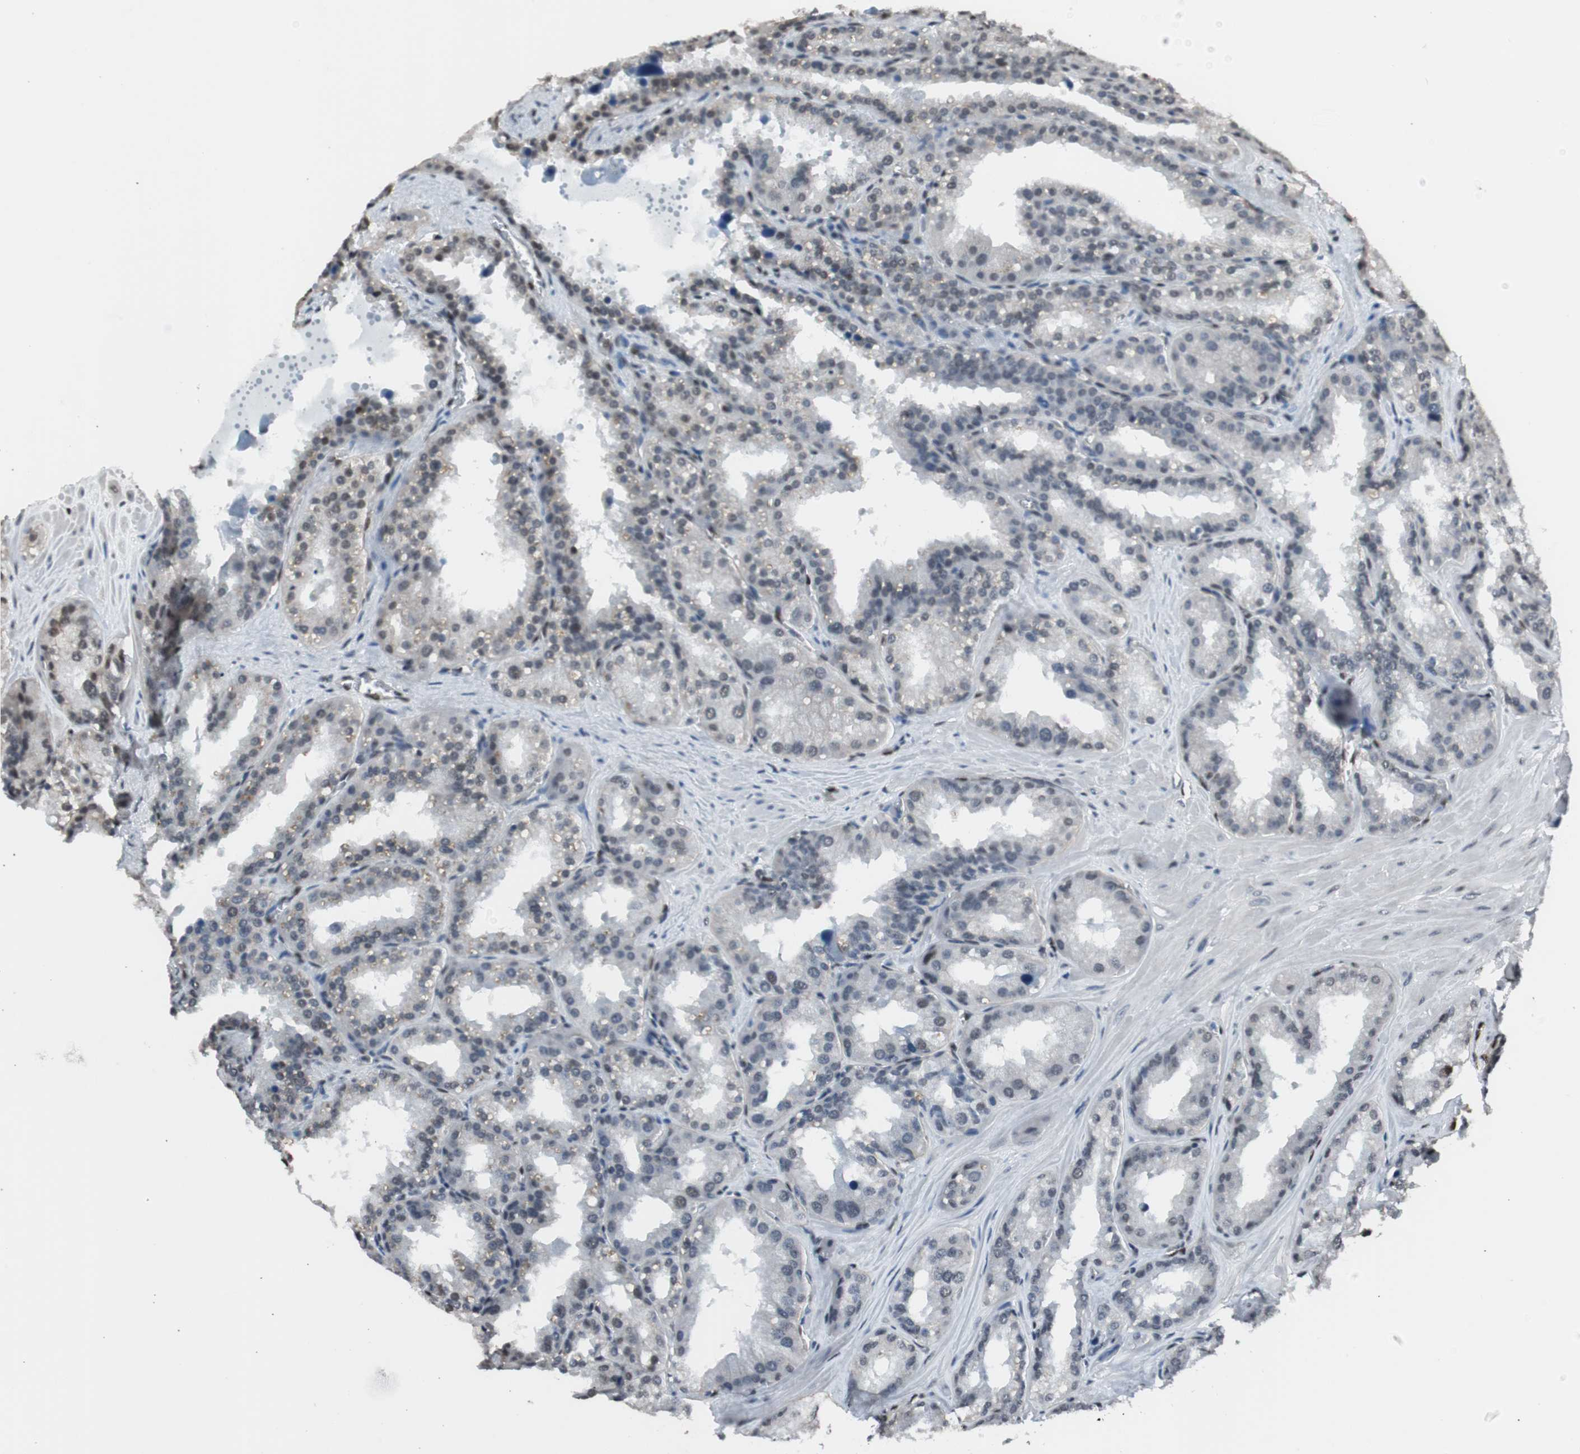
{"staining": {"intensity": "weak", "quantity": "<25%", "location": "nuclear"}, "tissue": "seminal vesicle", "cell_type": "Glandular cells", "image_type": "normal", "snomed": [{"axis": "morphology", "description": "Normal tissue, NOS"}, {"axis": "topography", "description": "Prostate"}, {"axis": "topography", "description": "Seminal veicle"}], "caption": "A high-resolution histopathology image shows immunohistochemistry staining of benign seminal vesicle, which demonstrates no significant staining in glandular cells. (DAB IHC with hematoxylin counter stain).", "gene": "PML", "patient": {"sex": "male", "age": 51}}